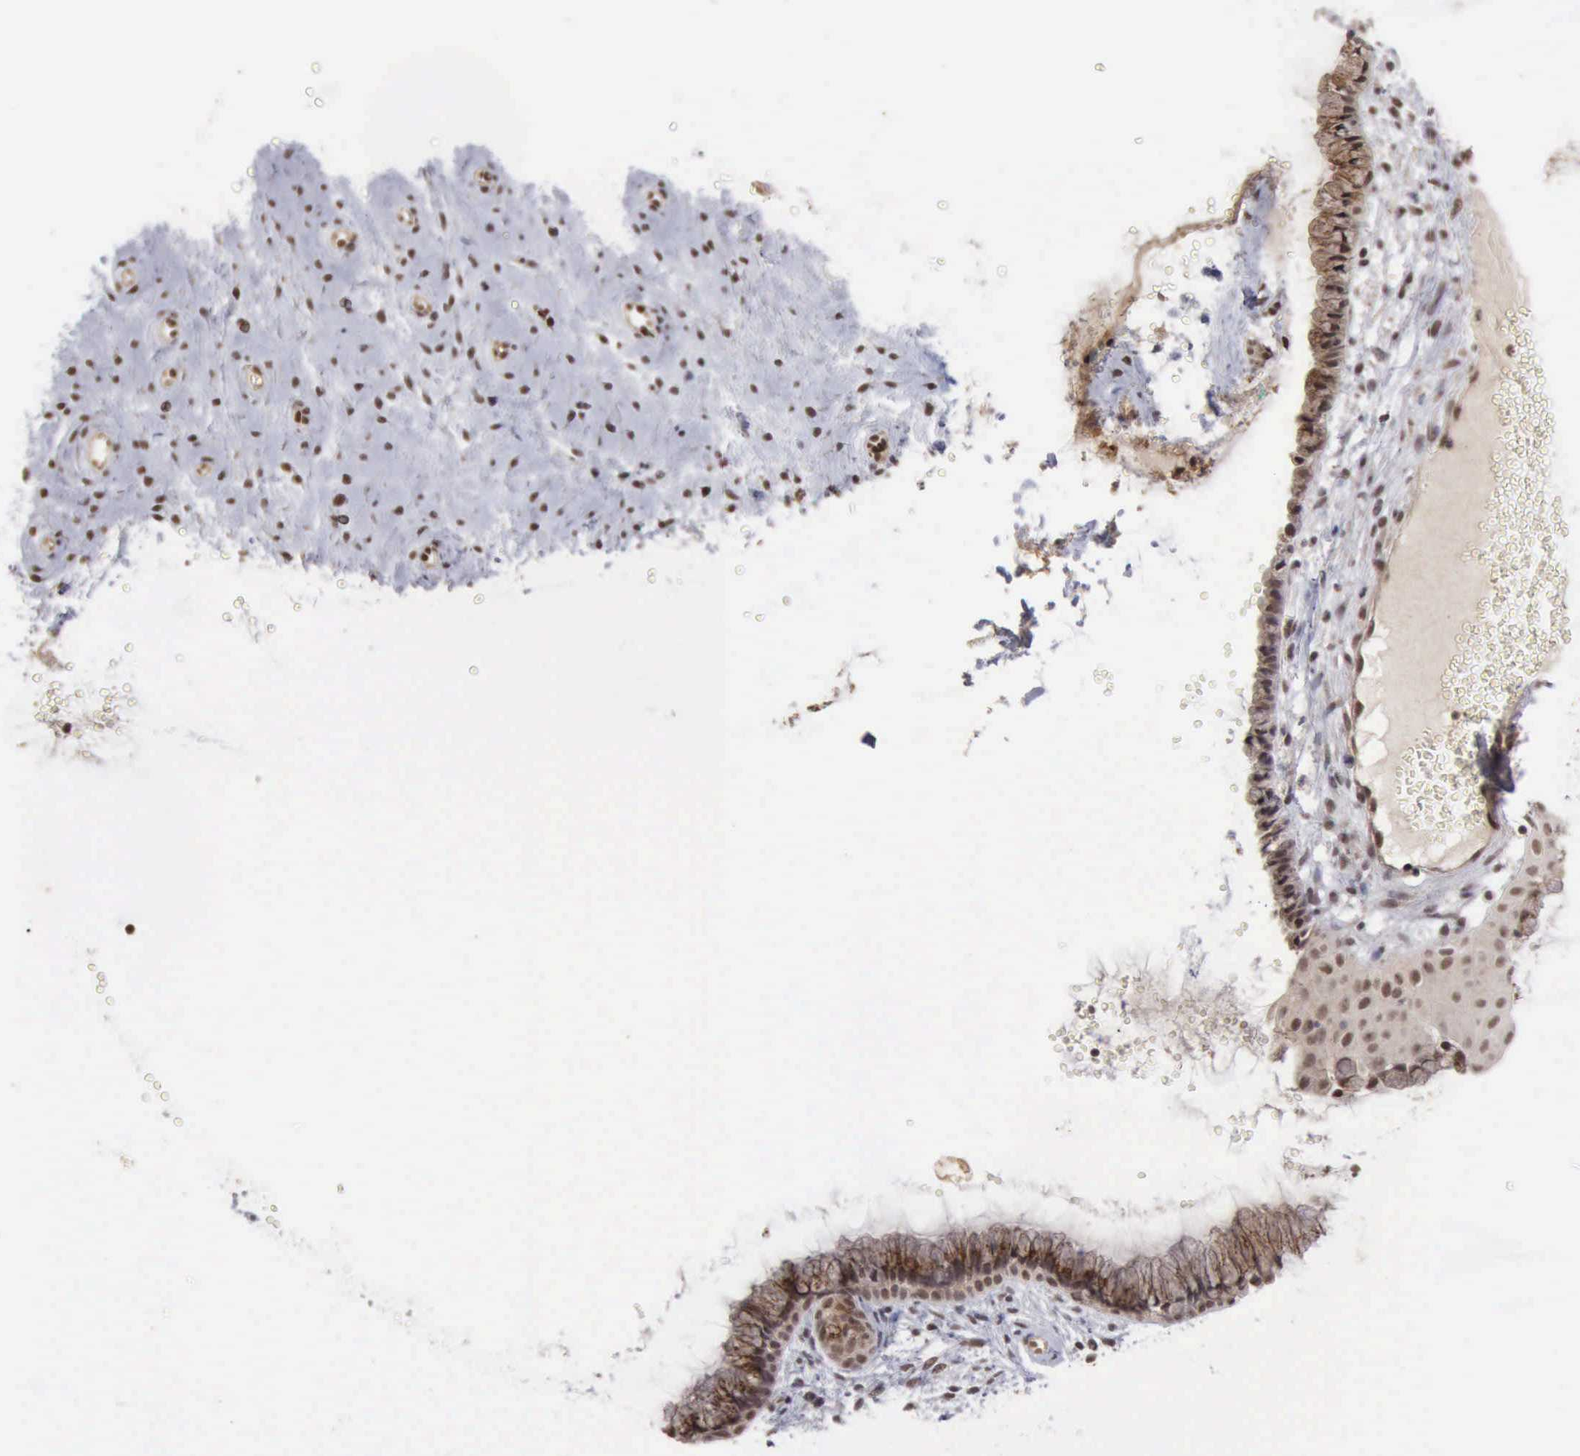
{"staining": {"intensity": "moderate", "quantity": ">75%", "location": "cytoplasmic/membranous,nuclear"}, "tissue": "cervix", "cell_type": "Glandular cells", "image_type": "normal", "snomed": [{"axis": "morphology", "description": "Normal tissue, NOS"}, {"axis": "topography", "description": "Cervix"}], "caption": "Immunohistochemical staining of benign cervix shows >75% levels of moderate cytoplasmic/membranous,nuclear protein expression in approximately >75% of glandular cells. The protein is shown in brown color, while the nuclei are stained blue.", "gene": "CDKN2A", "patient": {"sex": "female", "age": 39}}